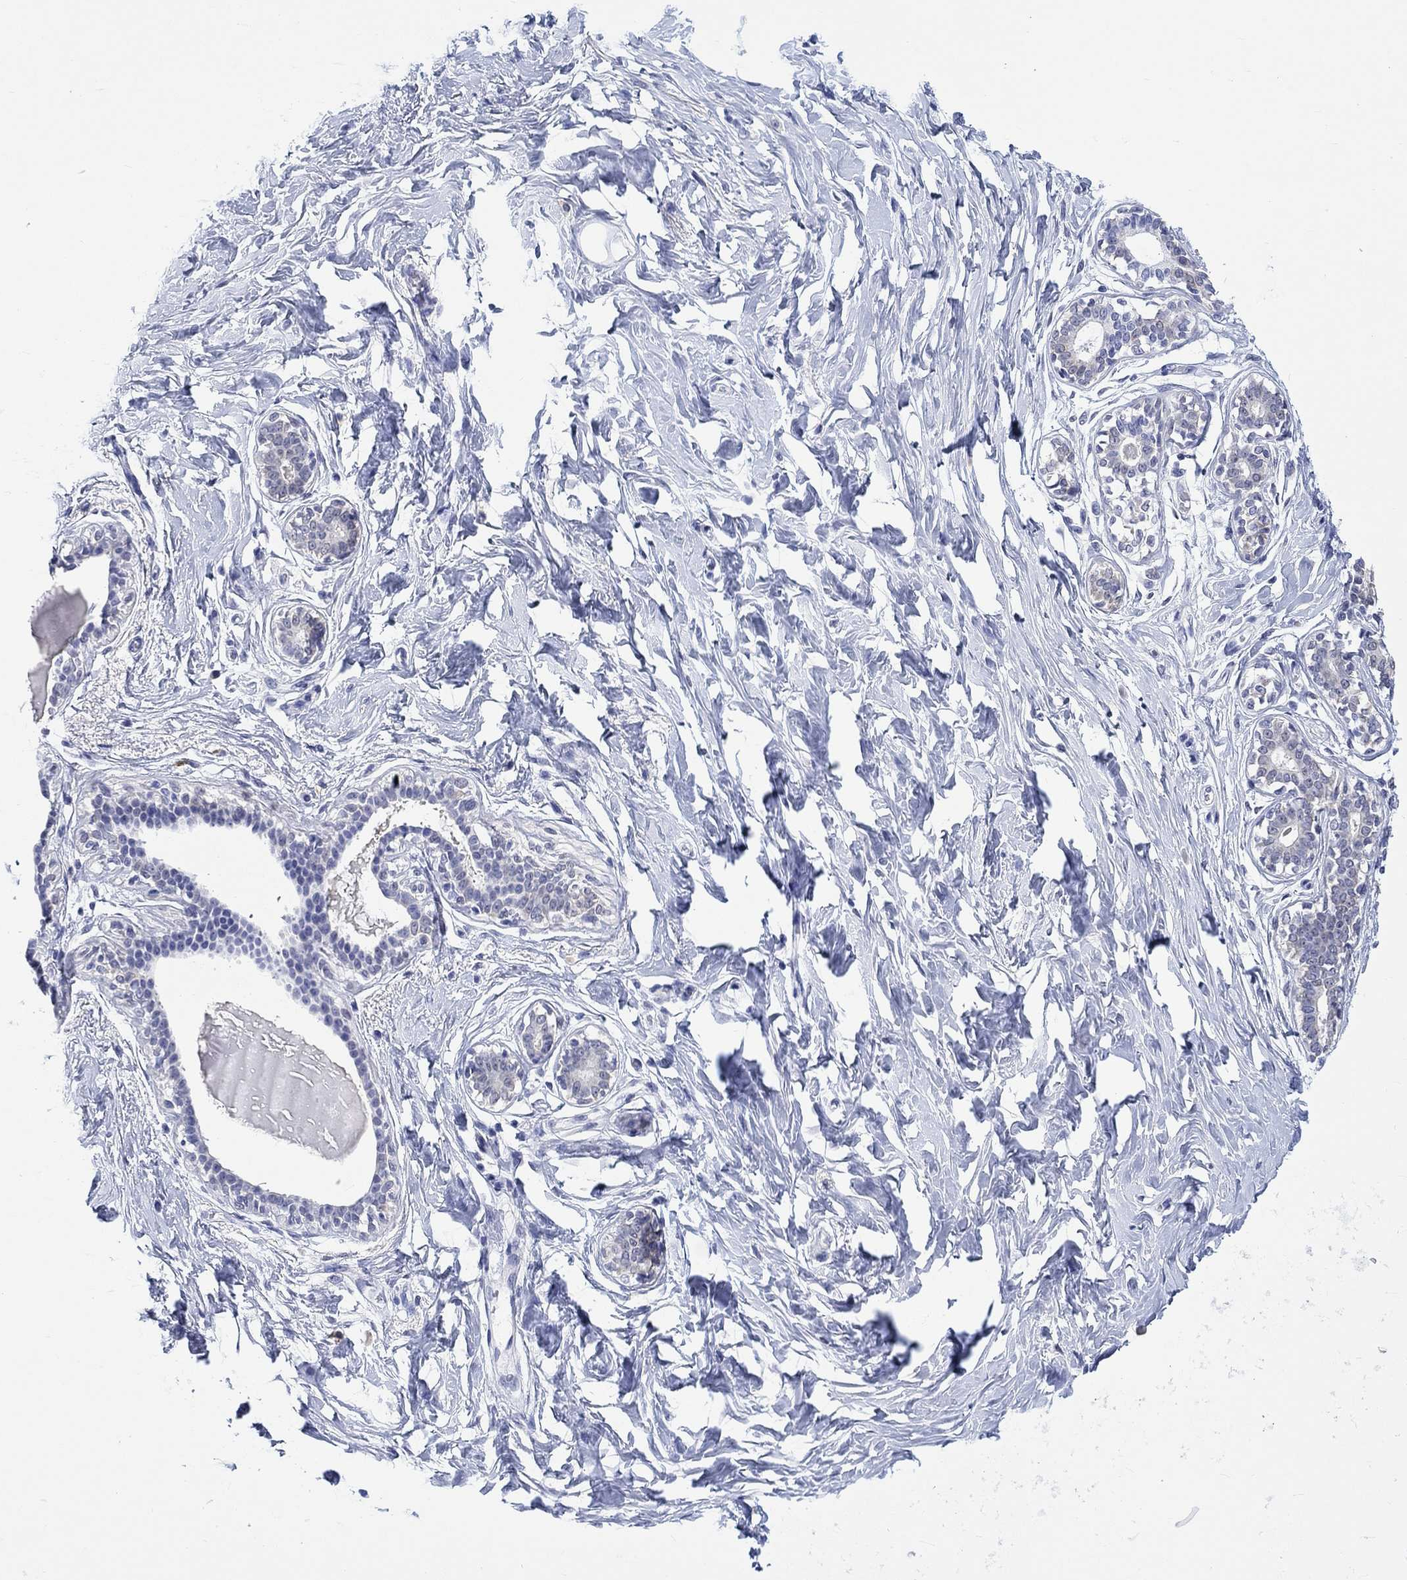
{"staining": {"intensity": "negative", "quantity": "none", "location": "none"}, "tissue": "breast", "cell_type": "Adipocytes", "image_type": "normal", "snomed": [{"axis": "morphology", "description": "Normal tissue, NOS"}, {"axis": "morphology", "description": "Lobular carcinoma, in situ"}, {"axis": "topography", "description": "Breast"}], "caption": "This is an IHC photomicrograph of normal breast. There is no positivity in adipocytes.", "gene": "MSI1", "patient": {"sex": "female", "age": 35}}